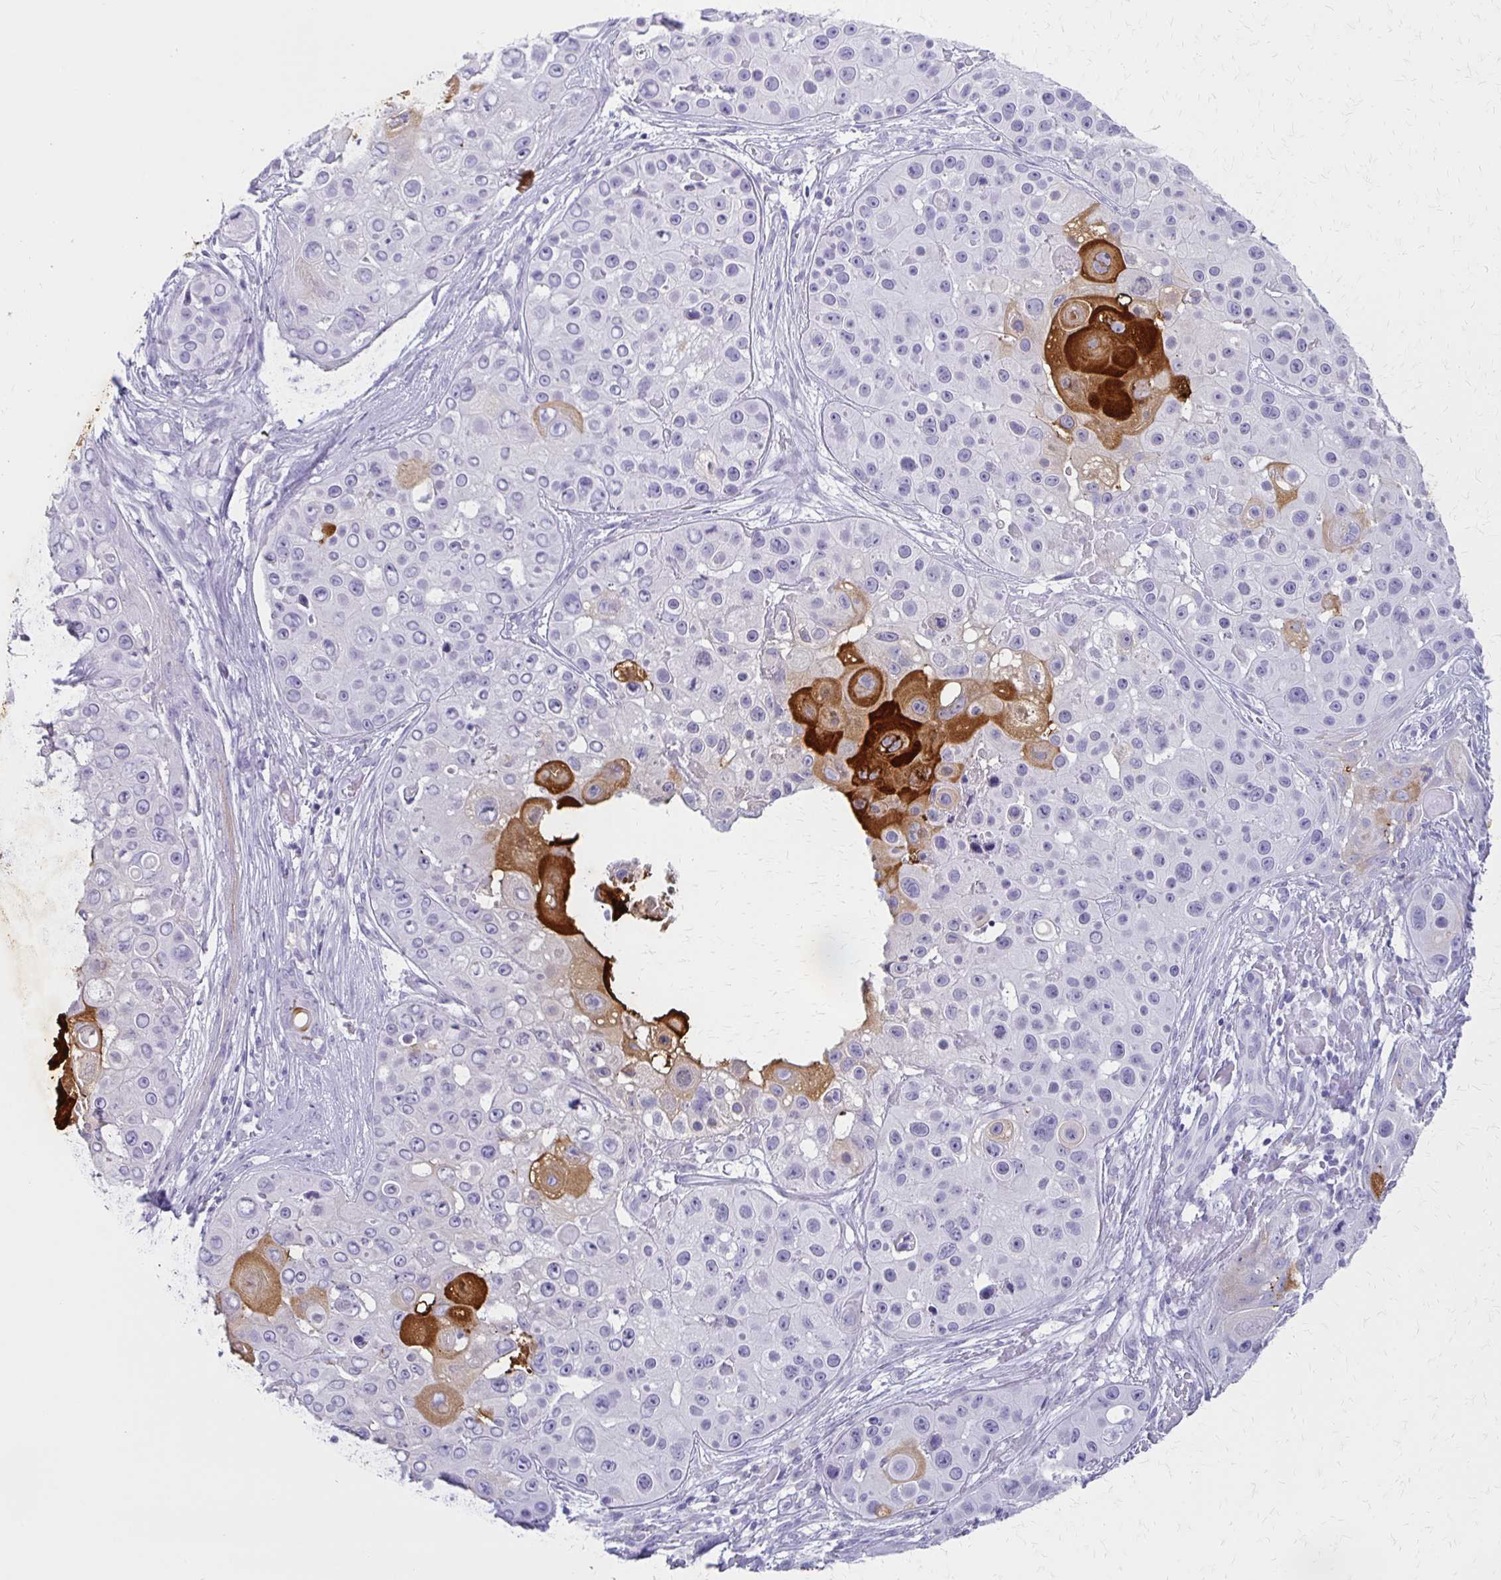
{"staining": {"intensity": "strong", "quantity": "<25%", "location": "cytoplasmic/membranous"}, "tissue": "skin cancer", "cell_type": "Tumor cells", "image_type": "cancer", "snomed": [{"axis": "morphology", "description": "Squamous cell carcinoma, NOS"}, {"axis": "topography", "description": "Skin"}], "caption": "Protein staining by IHC shows strong cytoplasmic/membranous positivity in about <25% of tumor cells in squamous cell carcinoma (skin).", "gene": "IVL", "patient": {"sex": "male", "age": 92}}